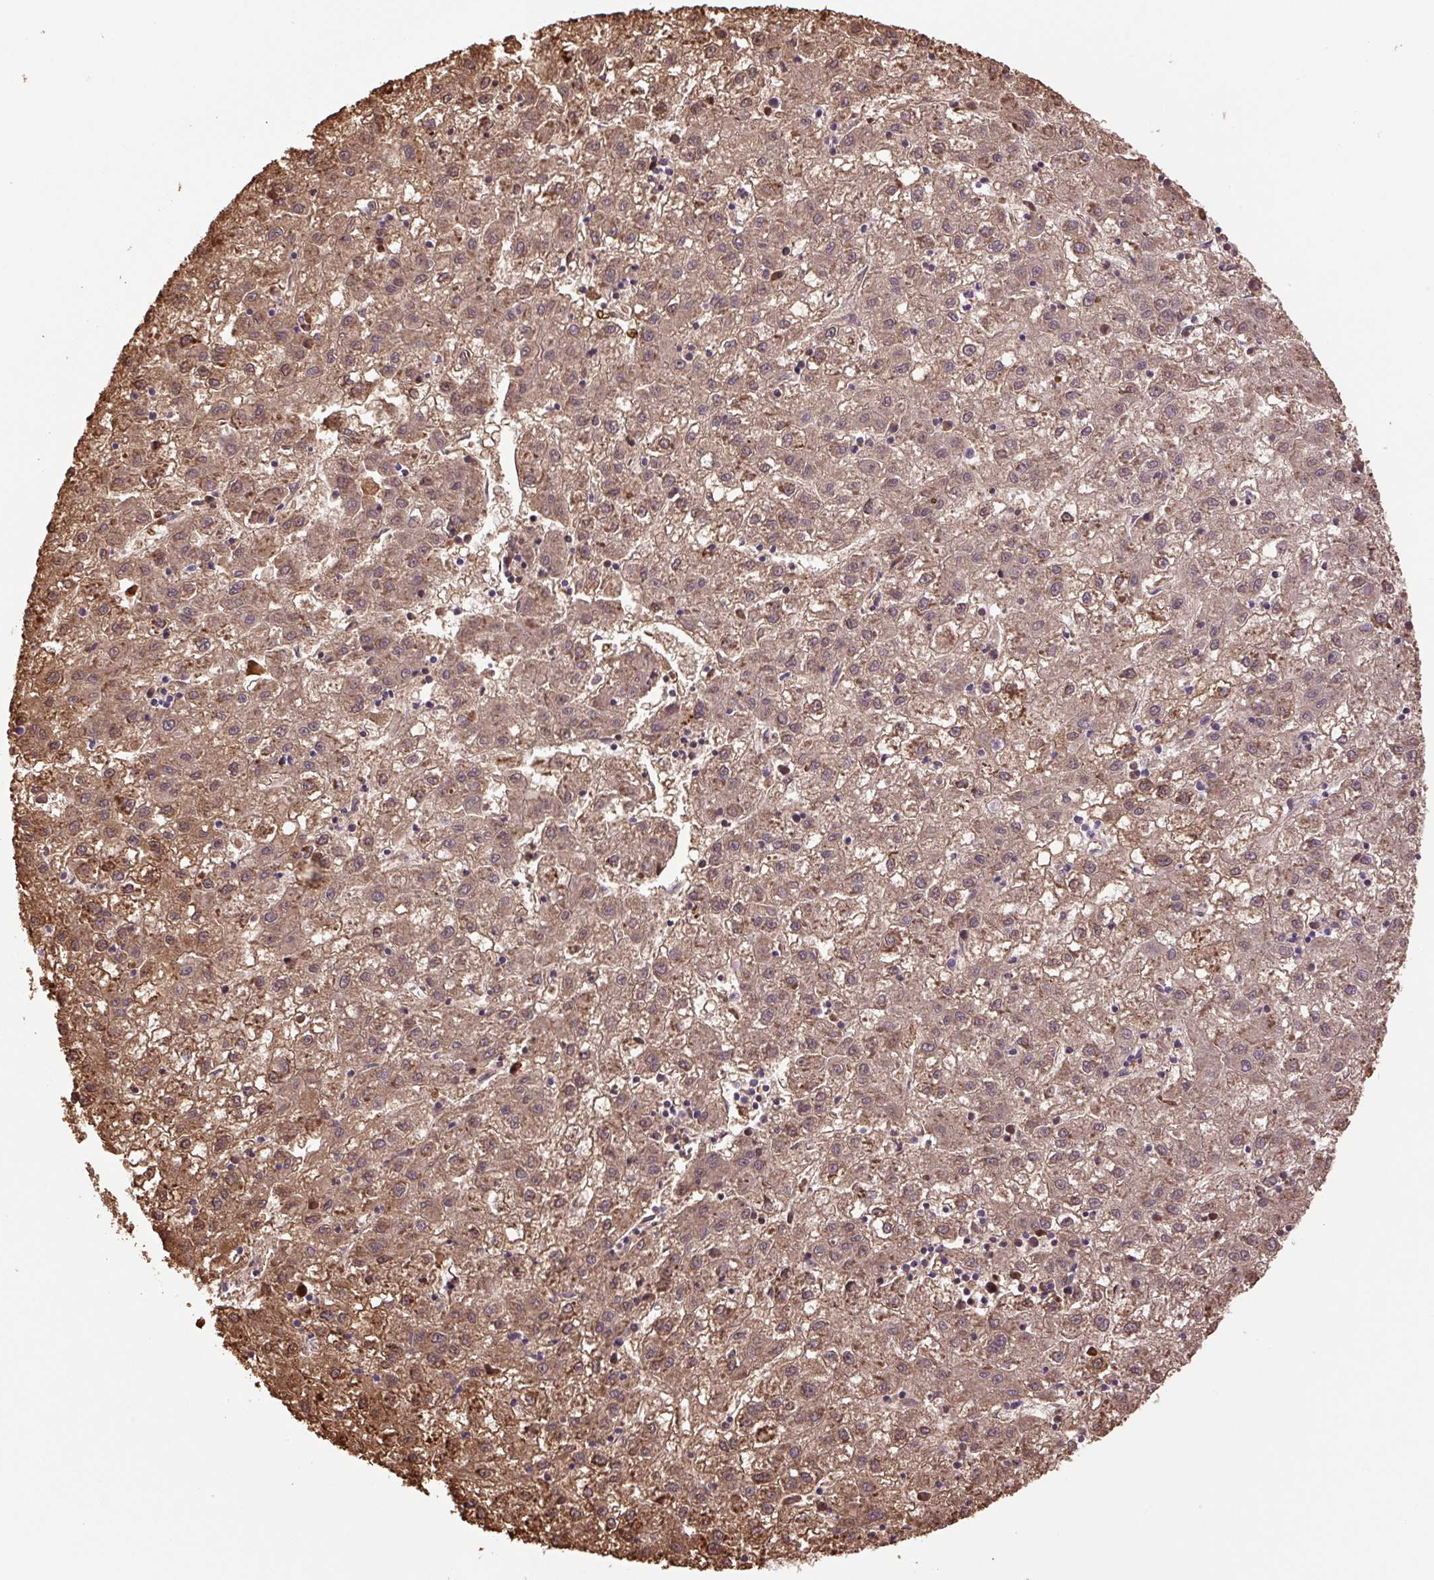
{"staining": {"intensity": "moderate", "quantity": ">75%", "location": "cytoplasmic/membranous,nuclear"}, "tissue": "liver cancer", "cell_type": "Tumor cells", "image_type": "cancer", "snomed": [{"axis": "morphology", "description": "Carcinoma, Hepatocellular, NOS"}, {"axis": "topography", "description": "Liver"}], "caption": "Immunohistochemical staining of human liver hepatocellular carcinoma shows moderate cytoplasmic/membranous and nuclear protein staining in approximately >75% of tumor cells. (IHC, brightfield microscopy, high magnification).", "gene": "SGF29", "patient": {"sex": "male", "age": 72}}